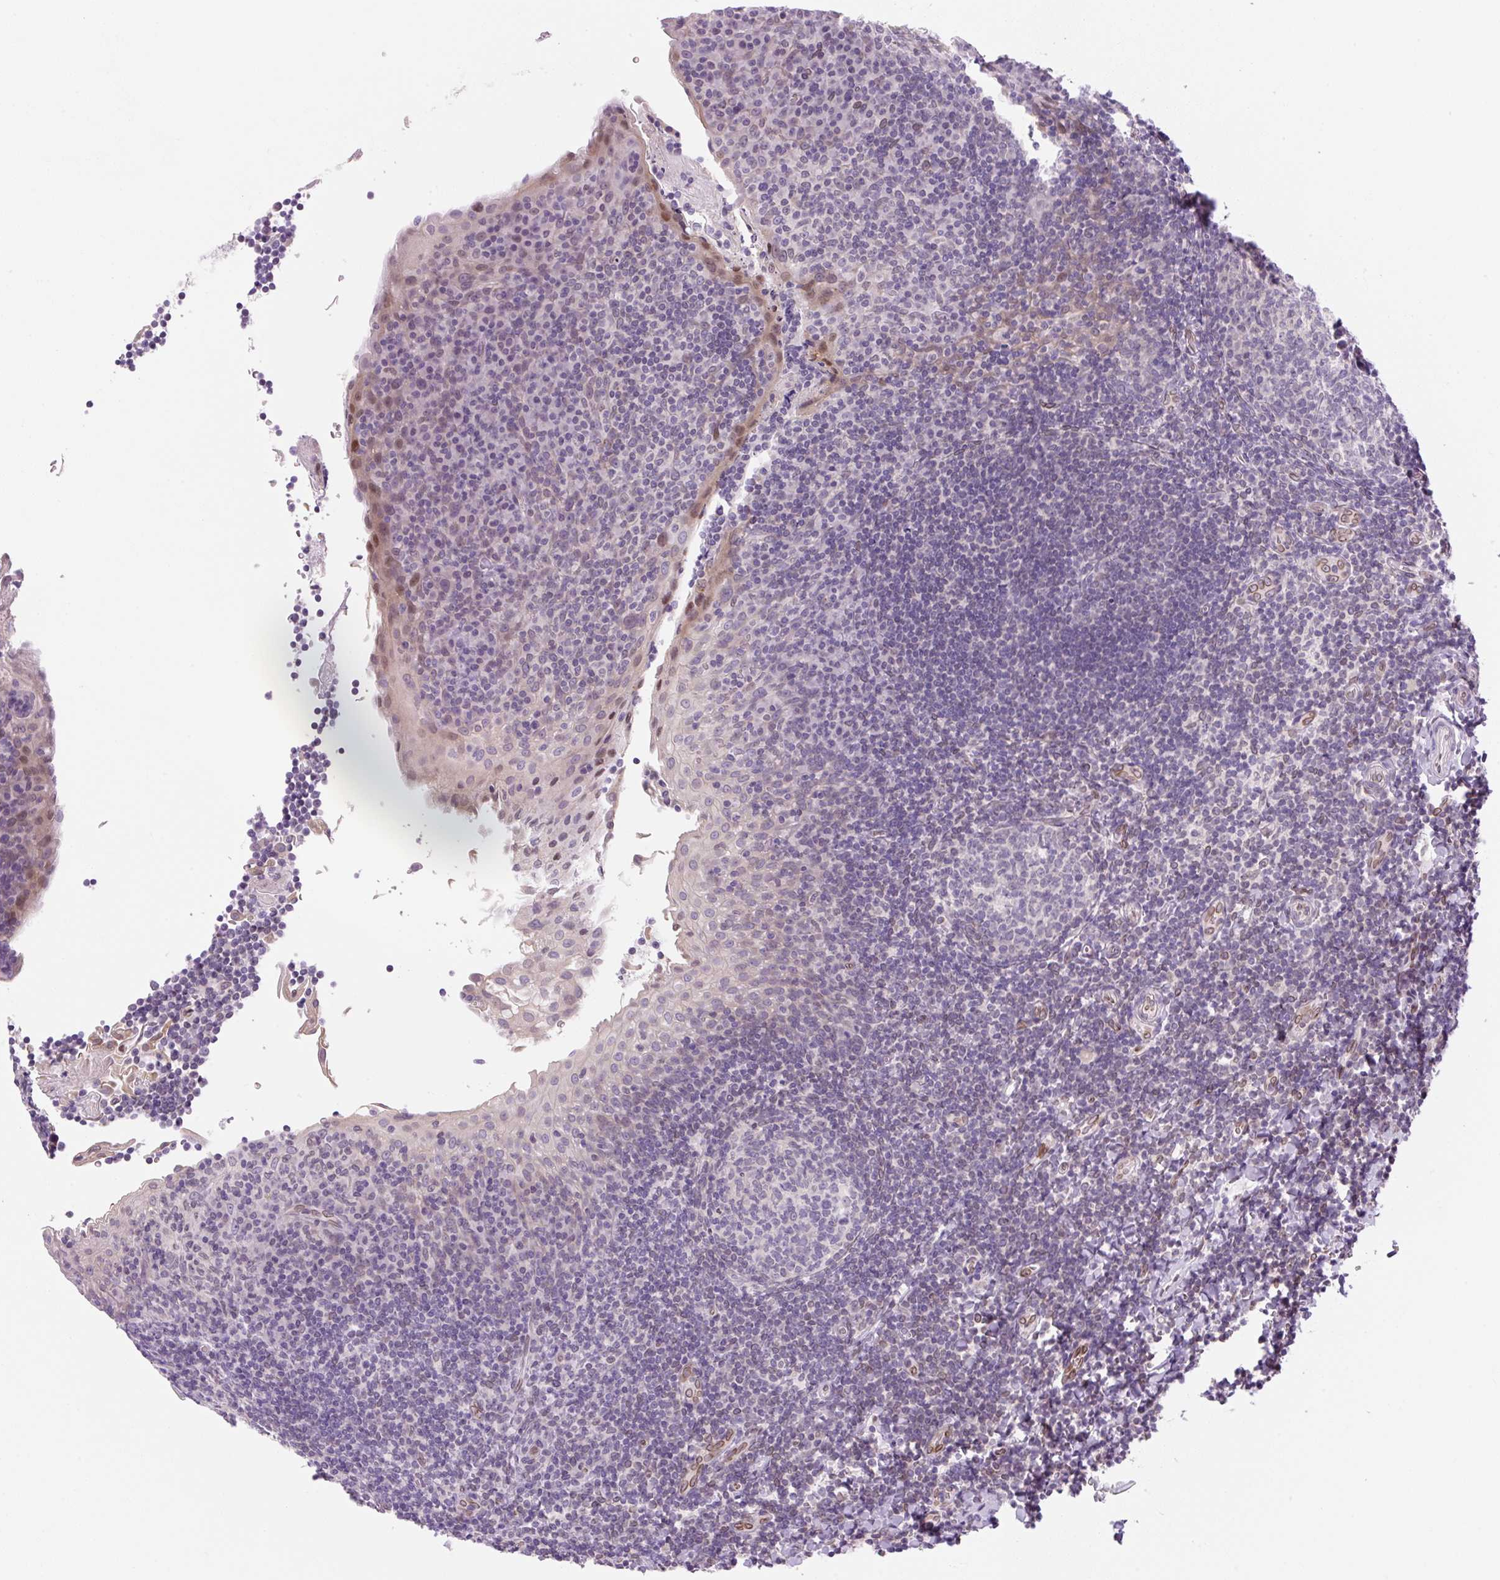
{"staining": {"intensity": "negative", "quantity": "none", "location": "none"}, "tissue": "tonsil", "cell_type": "Germinal center cells", "image_type": "normal", "snomed": [{"axis": "morphology", "description": "Normal tissue, NOS"}, {"axis": "topography", "description": "Tonsil"}], "caption": "This is a photomicrograph of IHC staining of benign tonsil, which shows no positivity in germinal center cells. (DAB (3,3'-diaminobenzidine) immunohistochemistry (IHC), high magnification).", "gene": "SYNE3", "patient": {"sex": "male", "age": 17}}